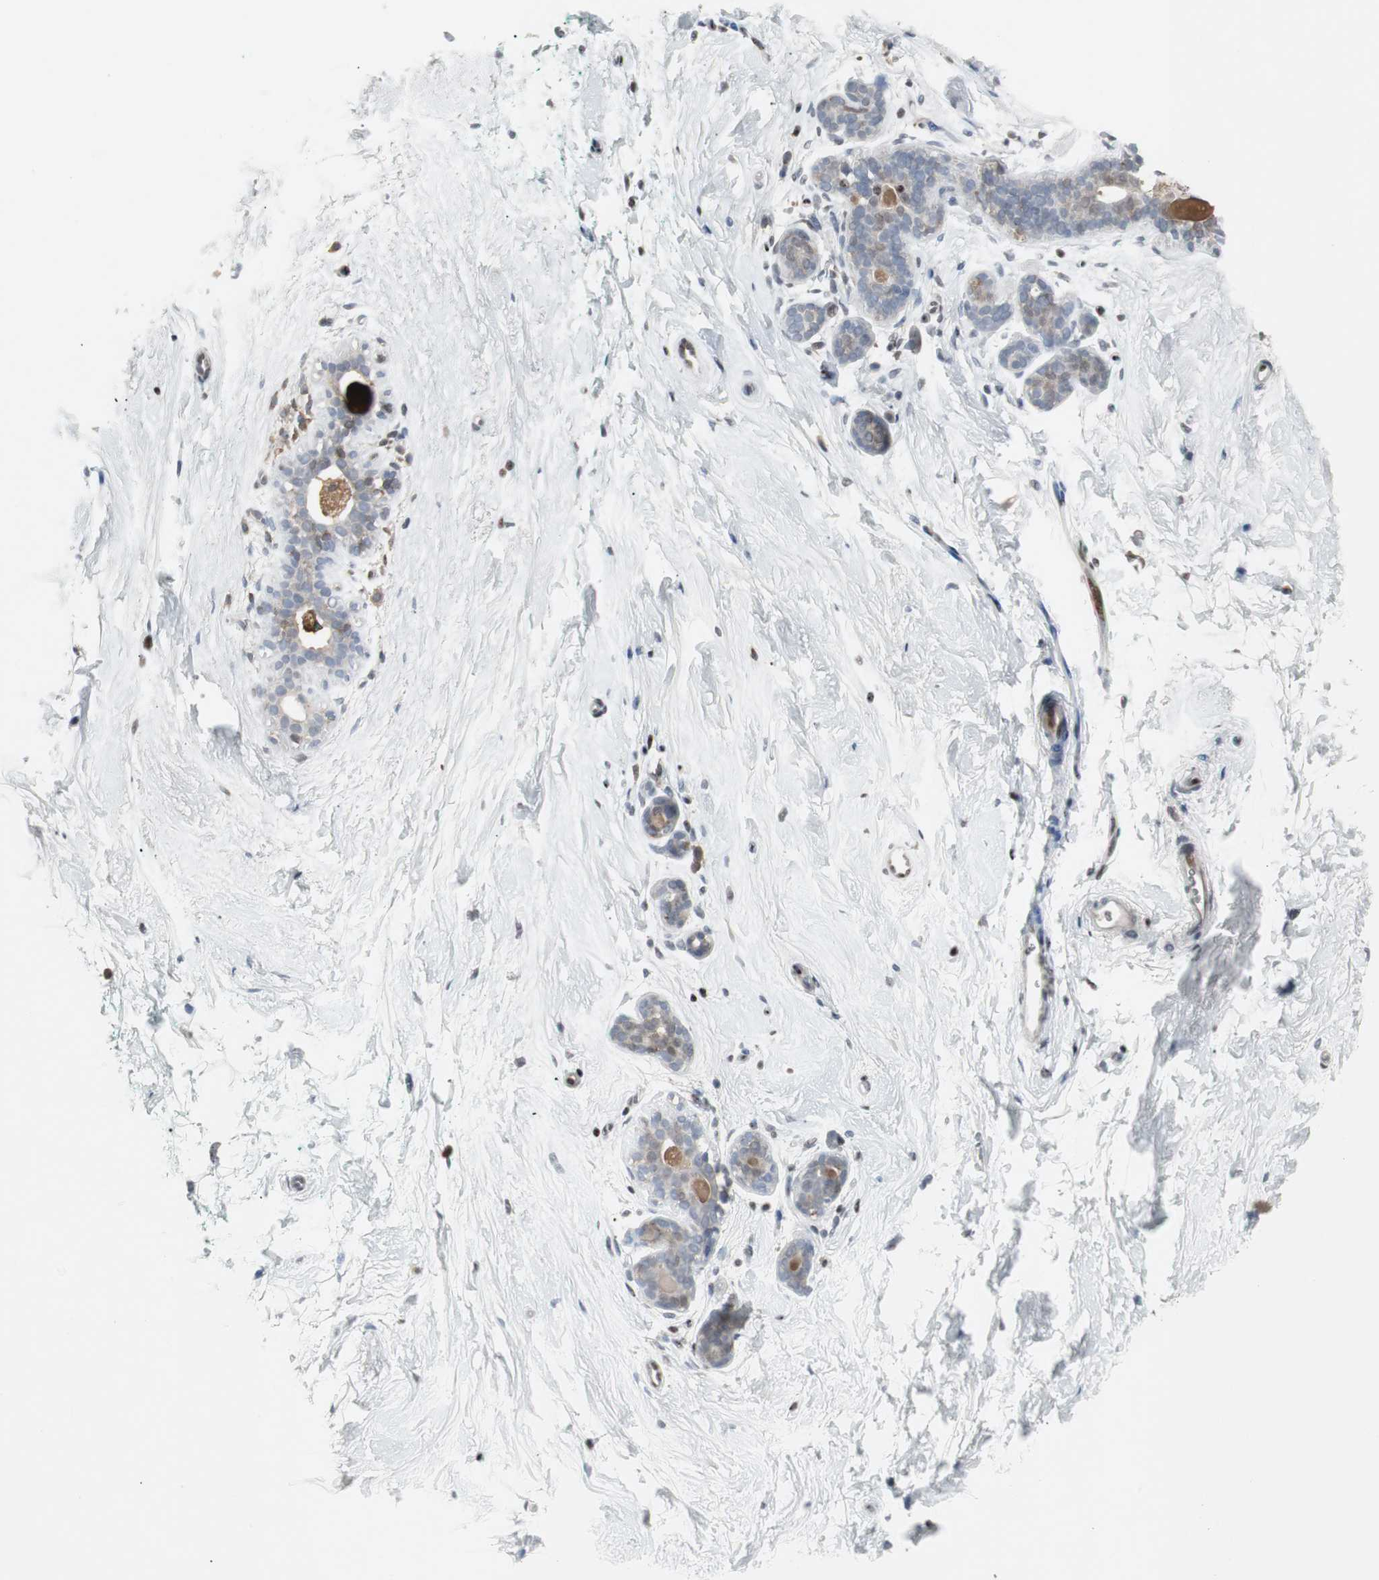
{"staining": {"intensity": "negative", "quantity": "none", "location": "none"}, "tissue": "breast", "cell_type": "Adipocytes", "image_type": "normal", "snomed": [{"axis": "morphology", "description": "Normal tissue, NOS"}, {"axis": "topography", "description": "Breast"}], "caption": "Immunohistochemistry of benign human breast shows no expression in adipocytes.", "gene": "GRK2", "patient": {"sex": "female", "age": 52}}